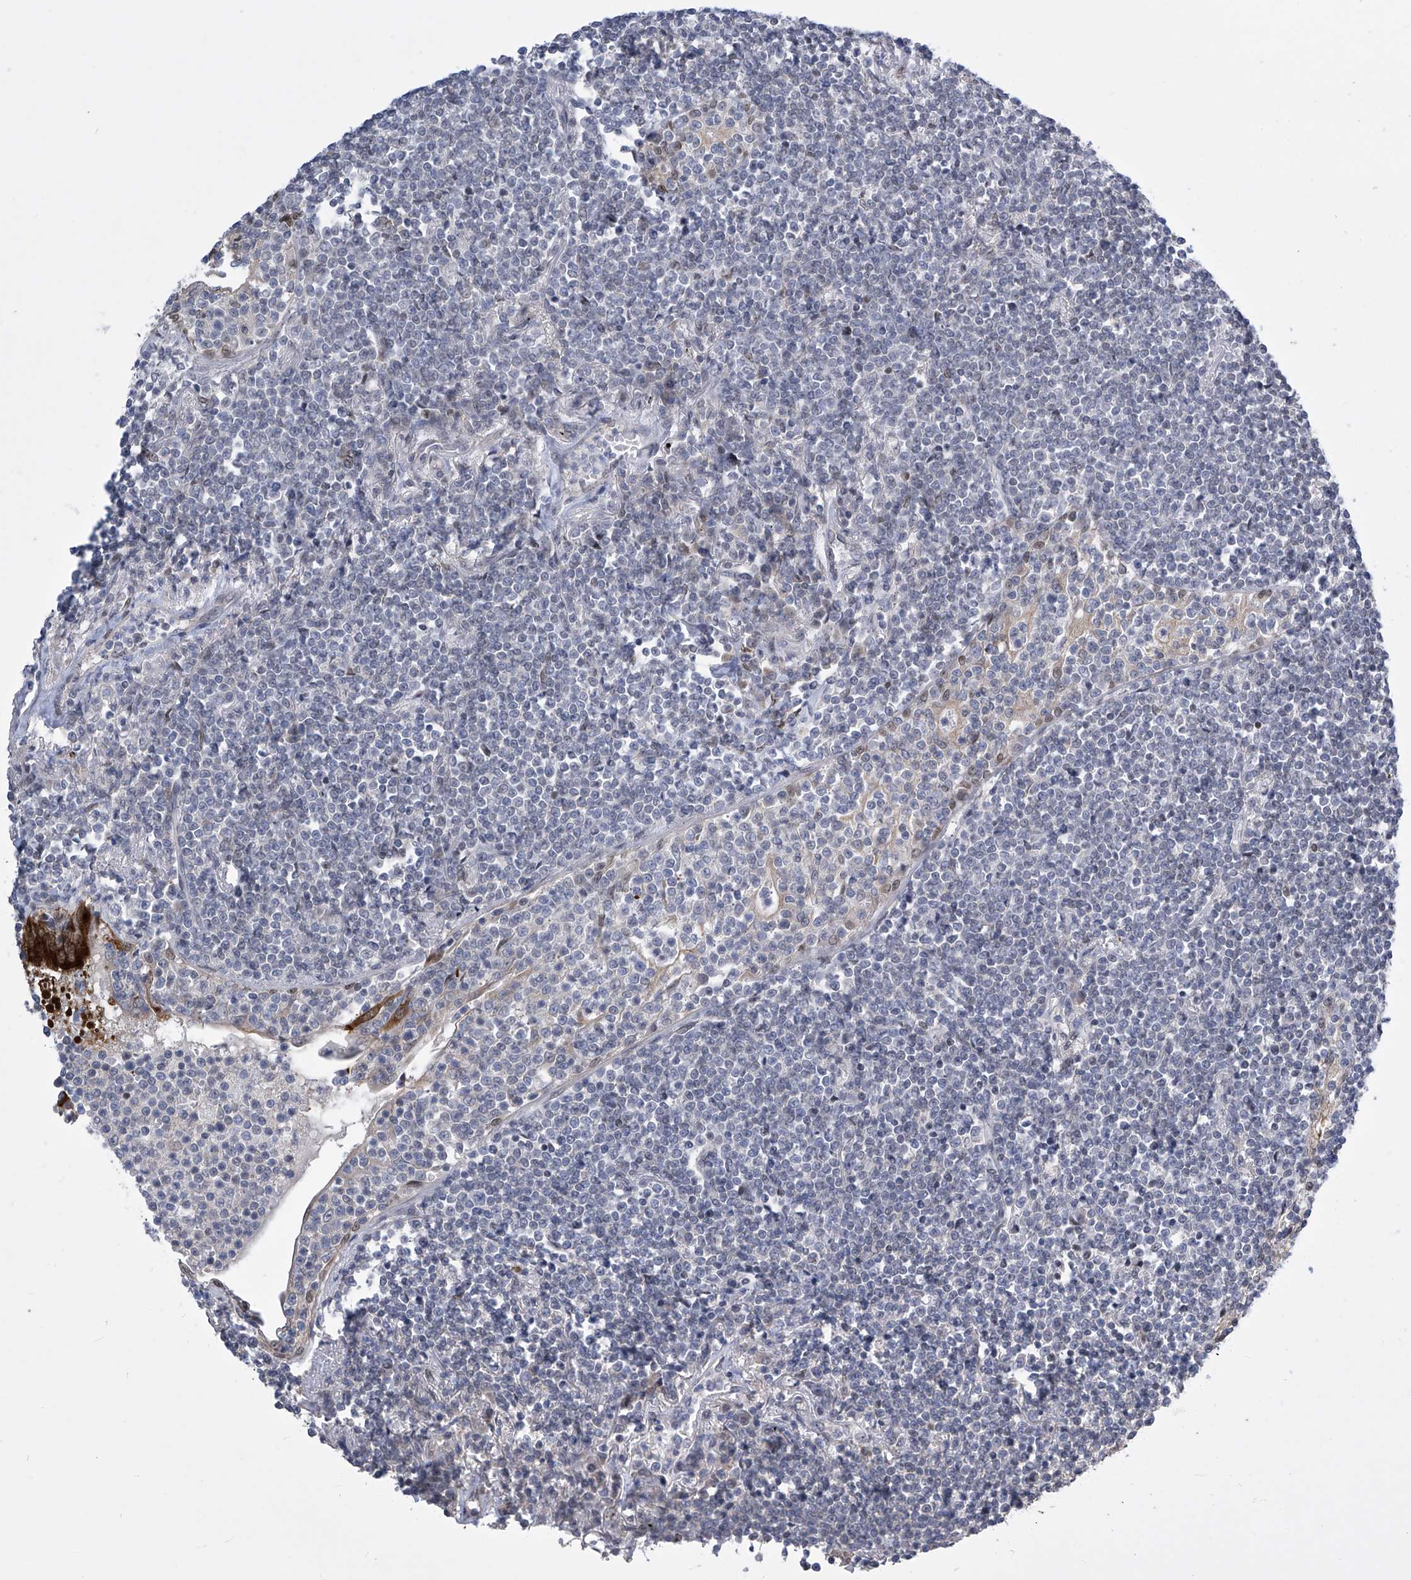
{"staining": {"intensity": "negative", "quantity": "none", "location": "none"}, "tissue": "lymphoma", "cell_type": "Tumor cells", "image_type": "cancer", "snomed": [{"axis": "morphology", "description": "Malignant lymphoma, non-Hodgkin's type, Low grade"}, {"axis": "topography", "description": "Lung"}], "caption": "Human low-grade malignant lymphoma, non-Hodgkin's type stained for a protein using immunohistochemistry shows no staining in tumor cells.", "gene": "CETN2", "patient": {"sex": "female", "age": 71}}